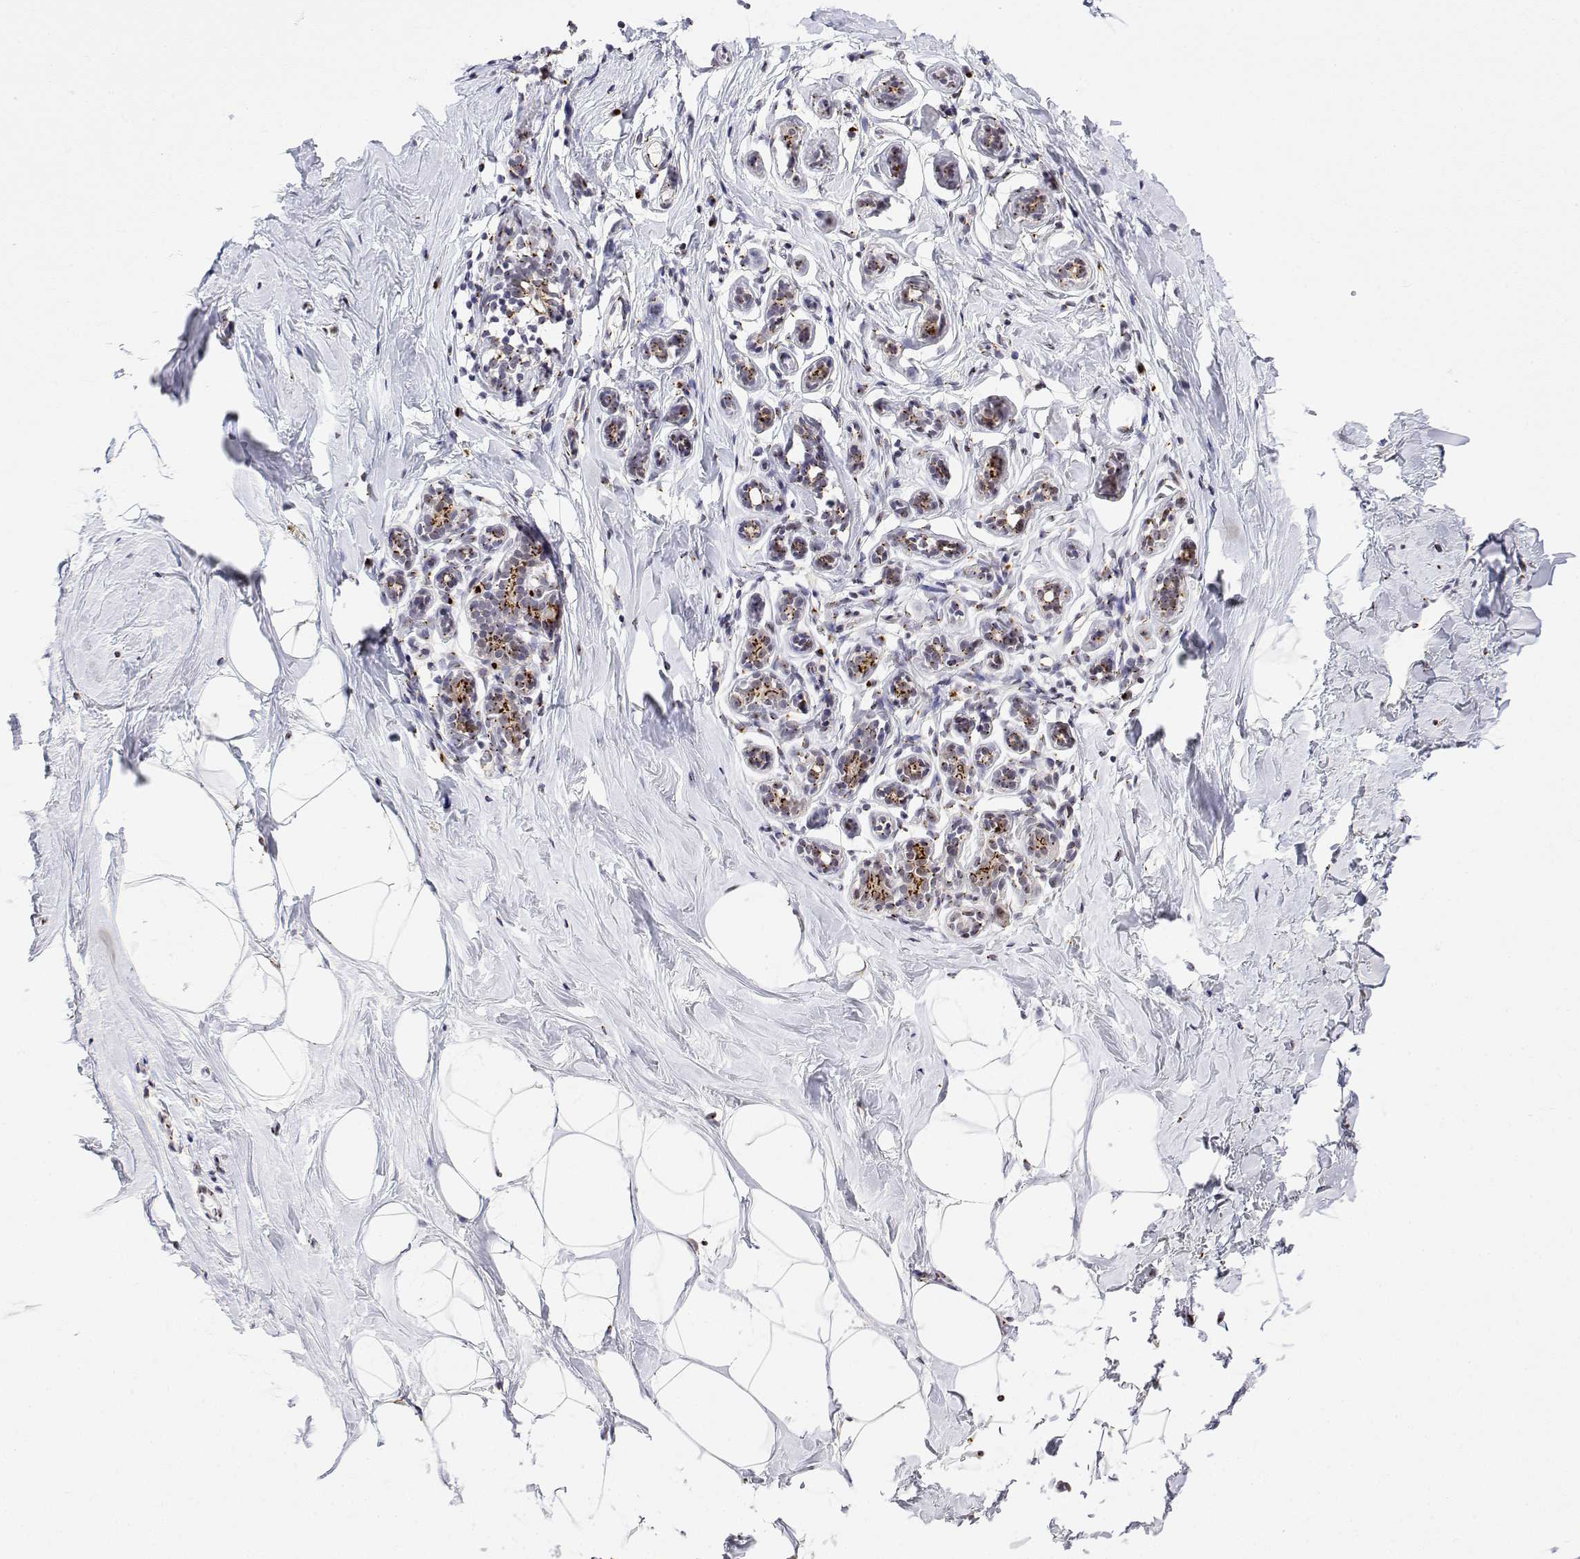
{"staining": {"intensity": "negative", "quantity": "none", "location": "none"}, "tissue": "breast", "cell_type": "Adipocytes", "image_type": "normal", "snomed": [{"axis": "morphology", "description": "Normal tissue, NOS"}, {"axis": "topography", "description": "Breast"}], "caption": "DAB immunohistochemical staining of benign breast reveals no significant staining in adipocytes.", "gene": "YIPF3", "patient": {"sex": "female", "age": 32}}